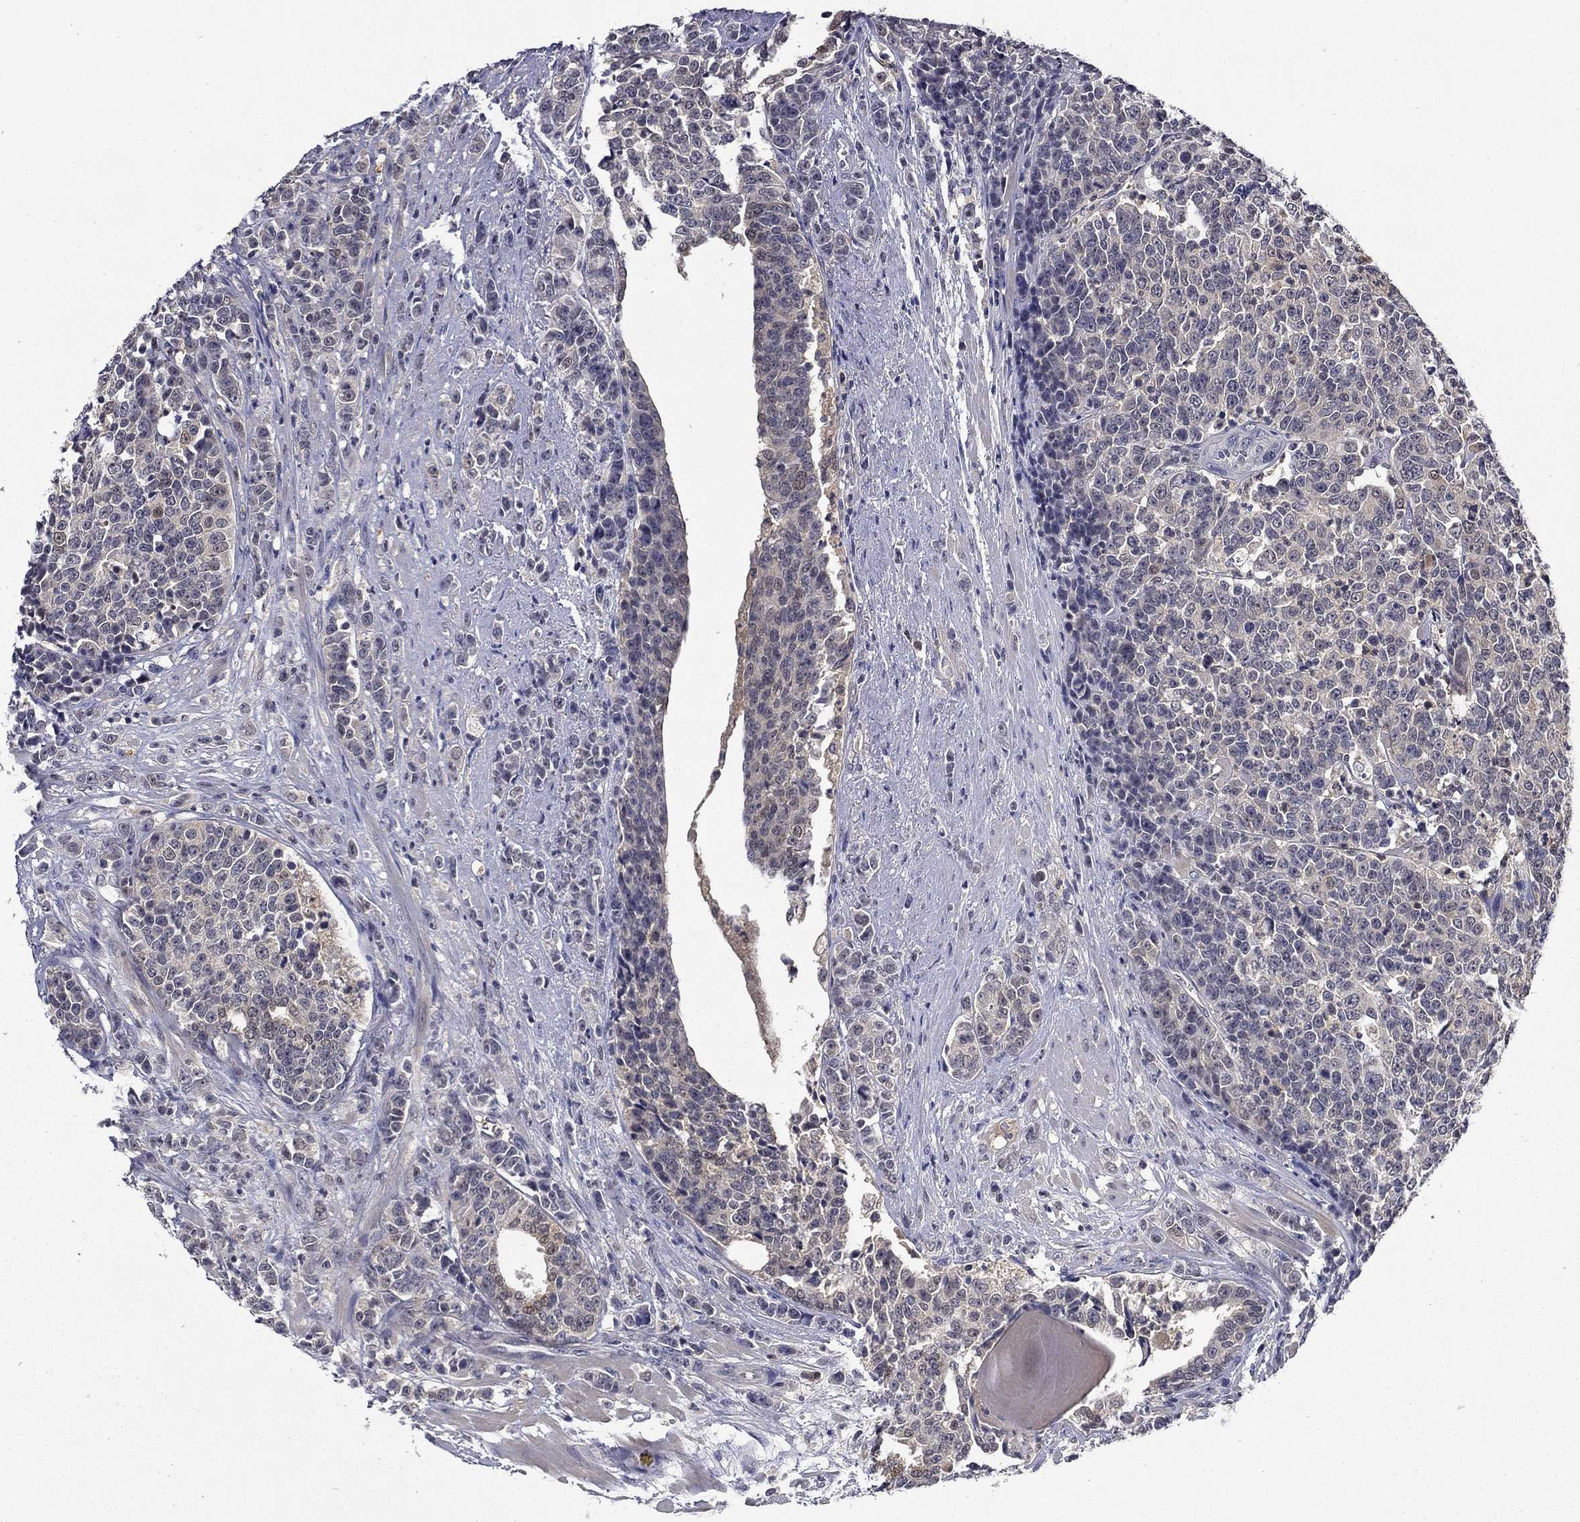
{"staining": {"intensity": "negative", "quantity": "none", "location": "none"}, "tissue": "prostate cancer", "cell_type": "Tumor cells", "image_type": "cancer", "snomed": [{"axis": "morphology", "description": "Adenocarcinoma, NOS"}, {"axis": "topography", "description": "Prostate"}], "caption": "High power microscopy photomicrograph of an immunohistochemistry (IHC) image of prostate cancer (adenocarcinoma), revealing no significant positivity in tumor cells.", "gene": "DDTL", "patient": {"sex": "male", "age": 67}}